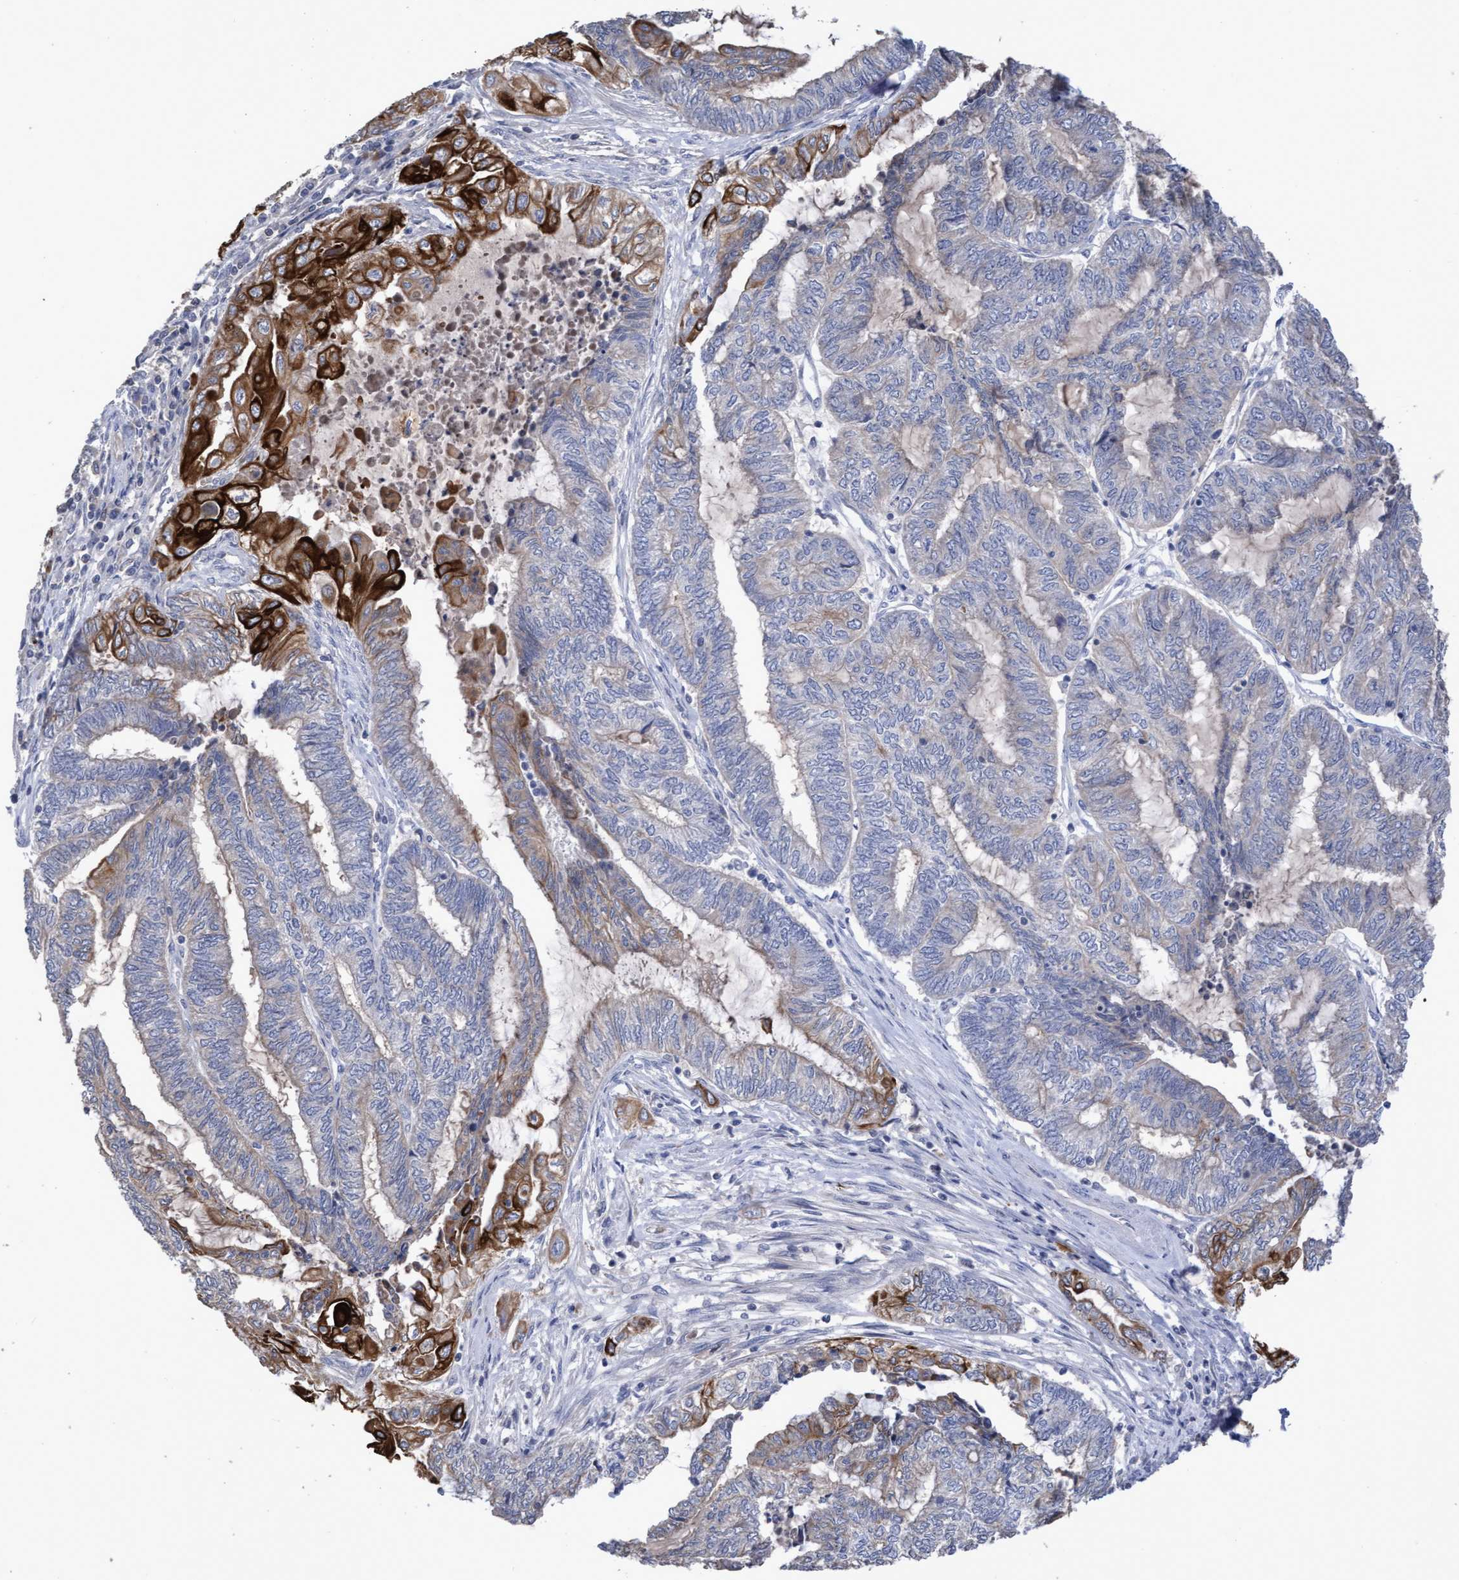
{"staining": {"intensity": "strong", "quantity": "25%-75%", "location": "cytoplasmic/membranous"}, "tissue": "endometrial cancer", "cell_type": "Tumor cells", "image_type": "cancer", "snomed": [{"axis": "morphology", "description": "Adenocarcinoma, NOS"}, {"axis": "topography", "description": "Uterus"}, {"axis": "topography", "description": "Endometrium"}], "caption": "Strong cytoplasmic/membranous staining for a protein is seen in approximately 25%-75% of tumor cells of endometrial cancer (adenocarcinoma) using IHC.", "gene": "KRT24", "patient": {"sex": "female", "age": 70}}